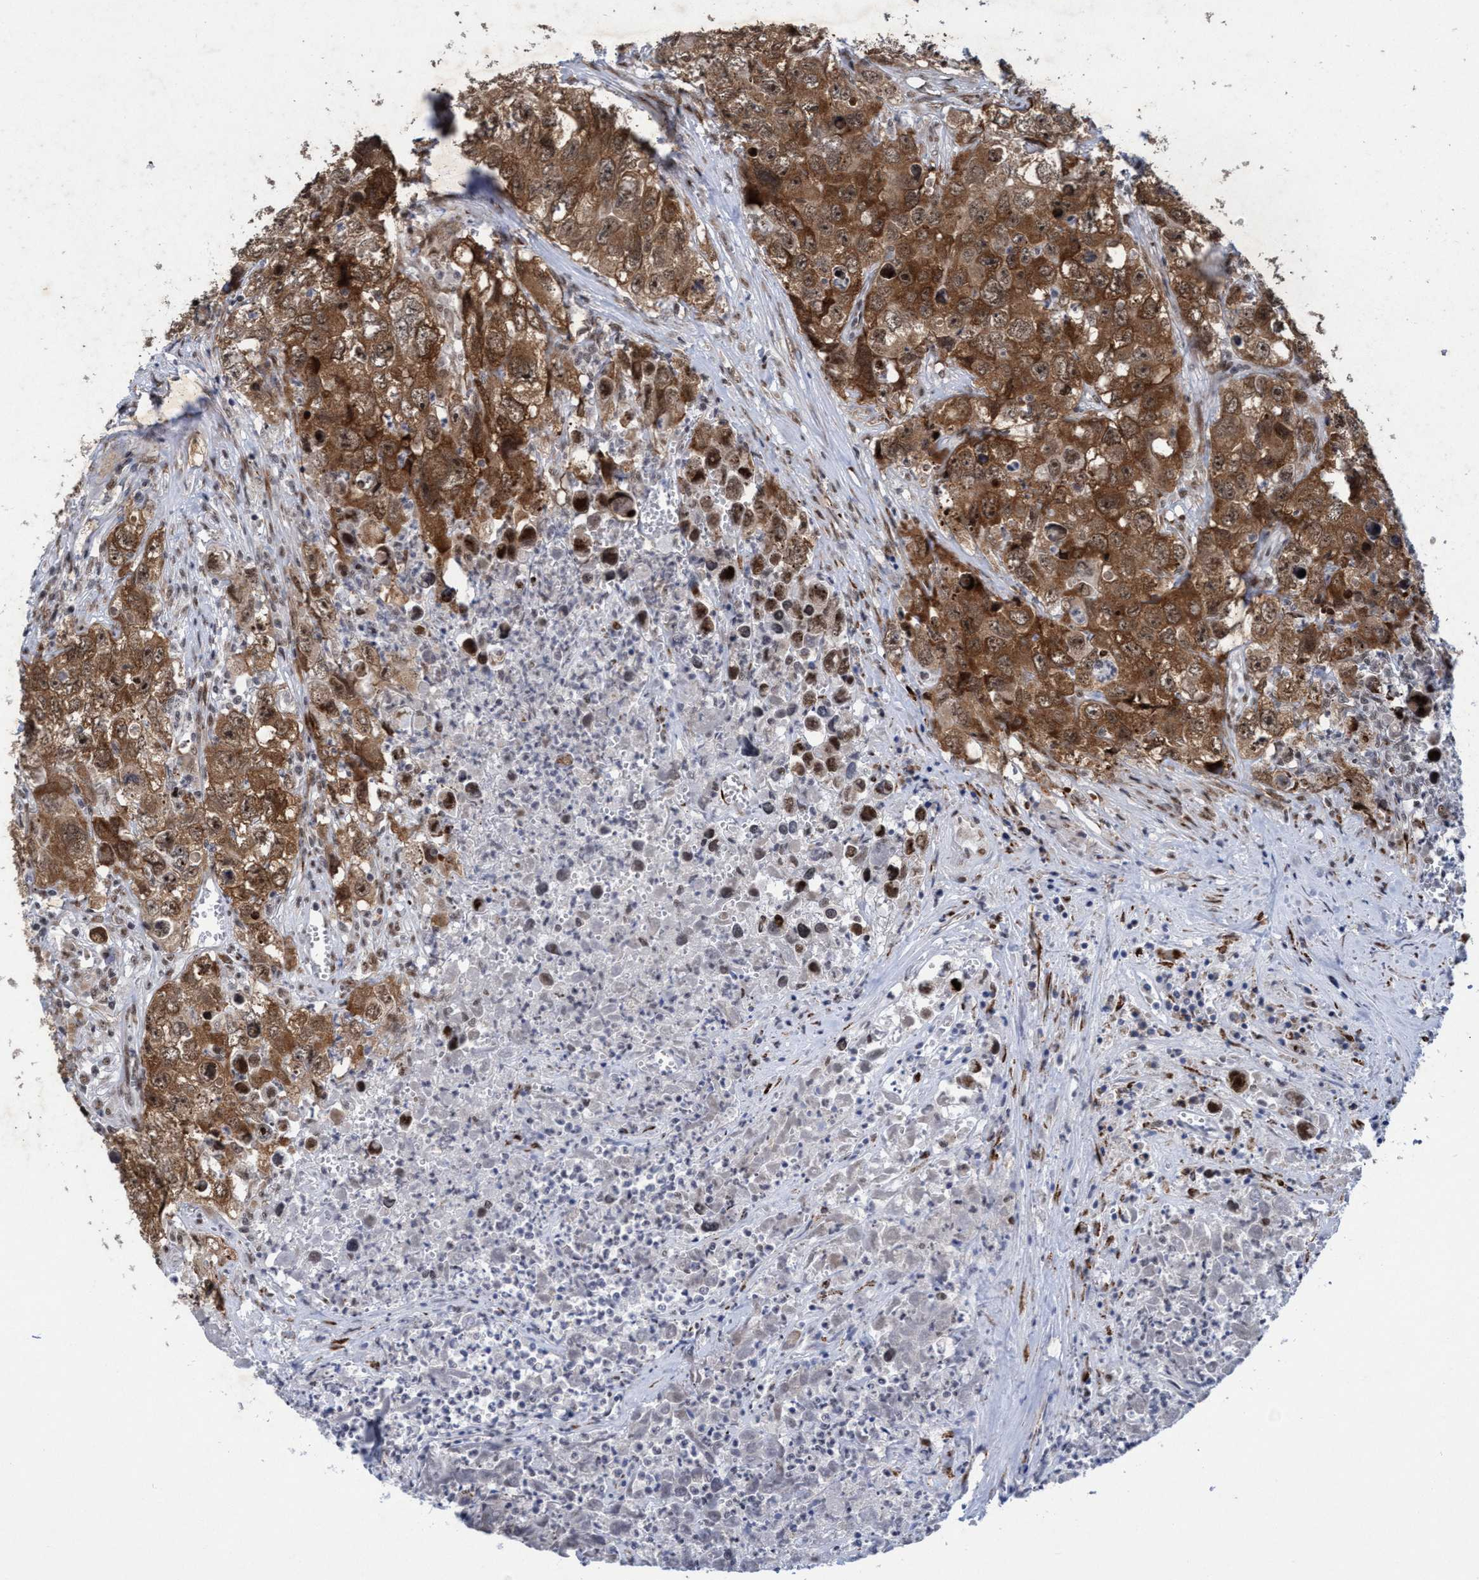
{"staining": {"intensity": "moderate", "quantity": ">75%", "location": "cytoplasmic/membranous"}, "tissue": "testis cancer", "cell_type": "Tumor cells", "image_type": "cancer", "snomed": [{"axis": "morphology", "description": "Seminoma, NOS"}, {"axis": "morphology", "description": "Carcinoma, Embryonal, NOS"}, {"axis": "topography", "description": "Testis"}], "caption": "Immunohistochemical staining of testis cancer displays medium levels of moderate cytoplasmic/membranous staining in about >75% of tumor cells.", "gene": "GLT6D1", "patient": {"sex": "male", "age": 43}}